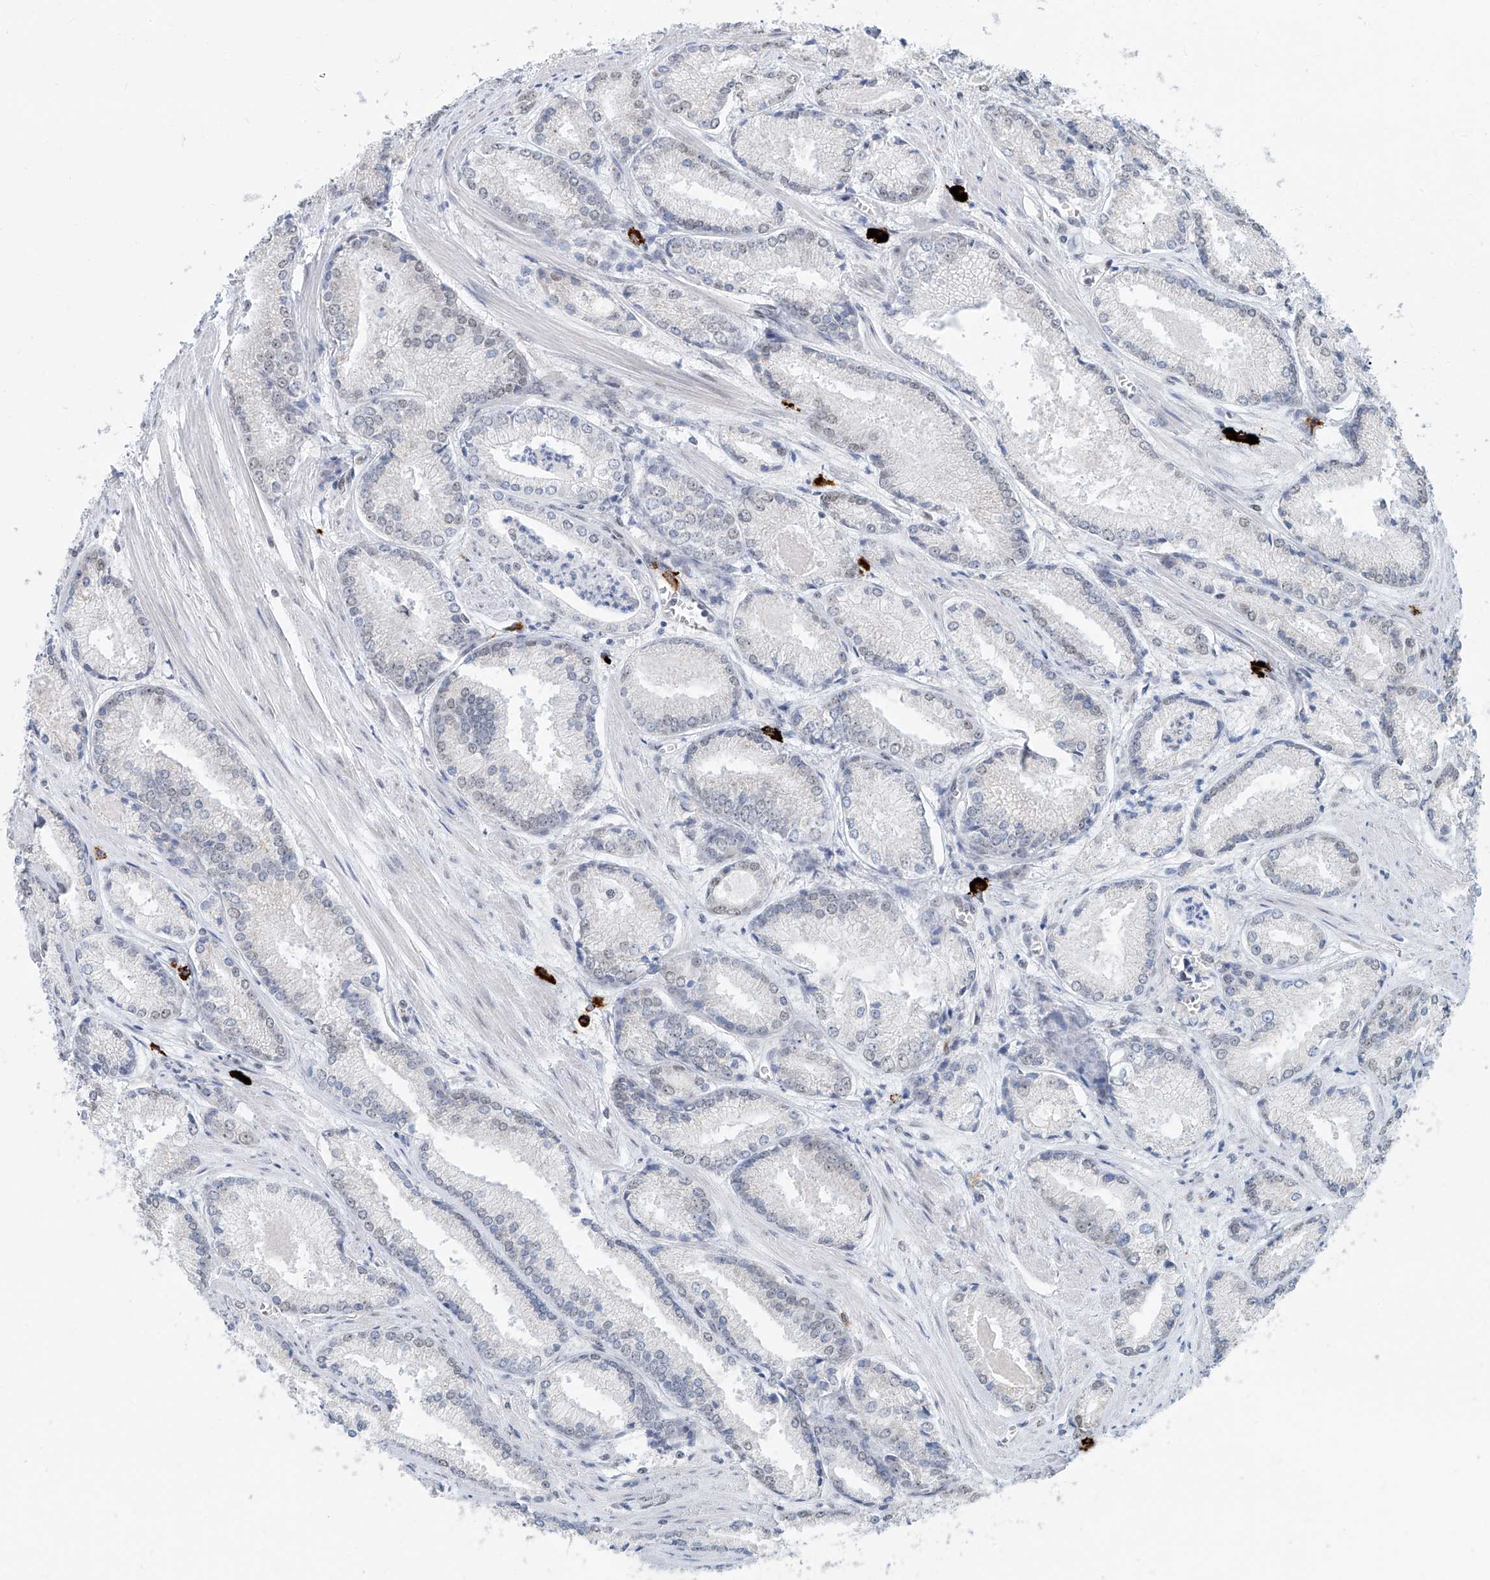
{"staining": {"intensity": "weak", "quantity": "<25%", "location": "nuclear"}, "tissue": "prostate cancer", "cell_type": "Tumor cells", "image_type": "cancer", "snomed": [{"axis": "morphology", "description": "Adenocarcinoma, Low grade"}, {"axis": "topography", "description": "Prostate"}], "caption": "Human prostate cancer (low-grade adenocarcinoma) stained for a protein using immunohistochemistry (IHC) reveals no positivity in tumor cells.", "gene": "SDE2", "patient": {"sex": "male", "age": 54}}